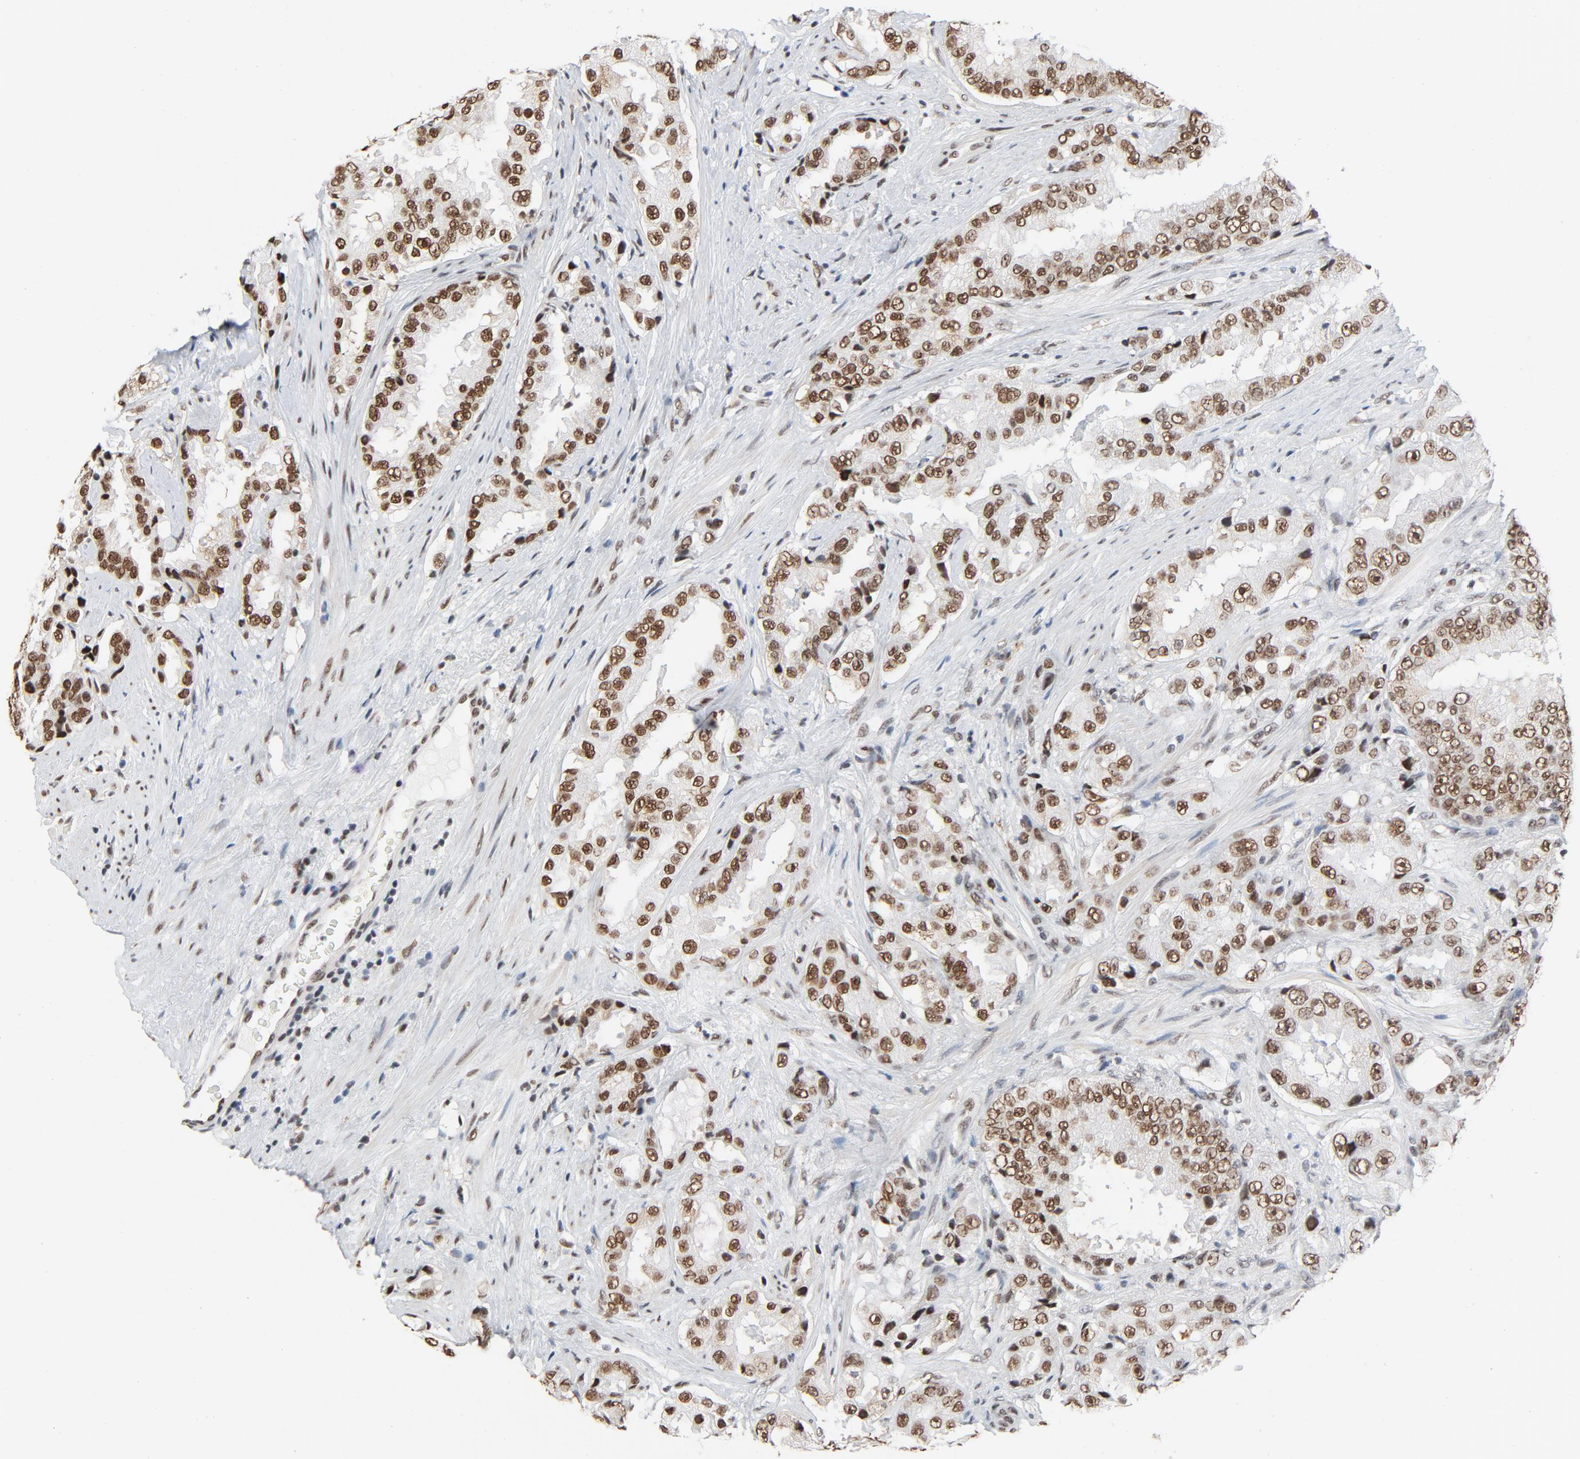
{"staining": {"intensity": "strong", "quantity": ">75%", "location": "nuclear"}, "tissue": "prostate cancer", "cell_type": "Tumor cells", "image_type": "cancer", "snomed": [{"axis": "morphology", "description": "Adenocarcinoma, High grade"}, {"axis": "topography", "description": "Prostate"}], "caption": "Prostate cancer stained with immunohistochemistry exhibits strong nuclear expression in approximately >75% of tumor cells.", "gene": "MRE11", "patient": {"sex": "male", "age": 73}}